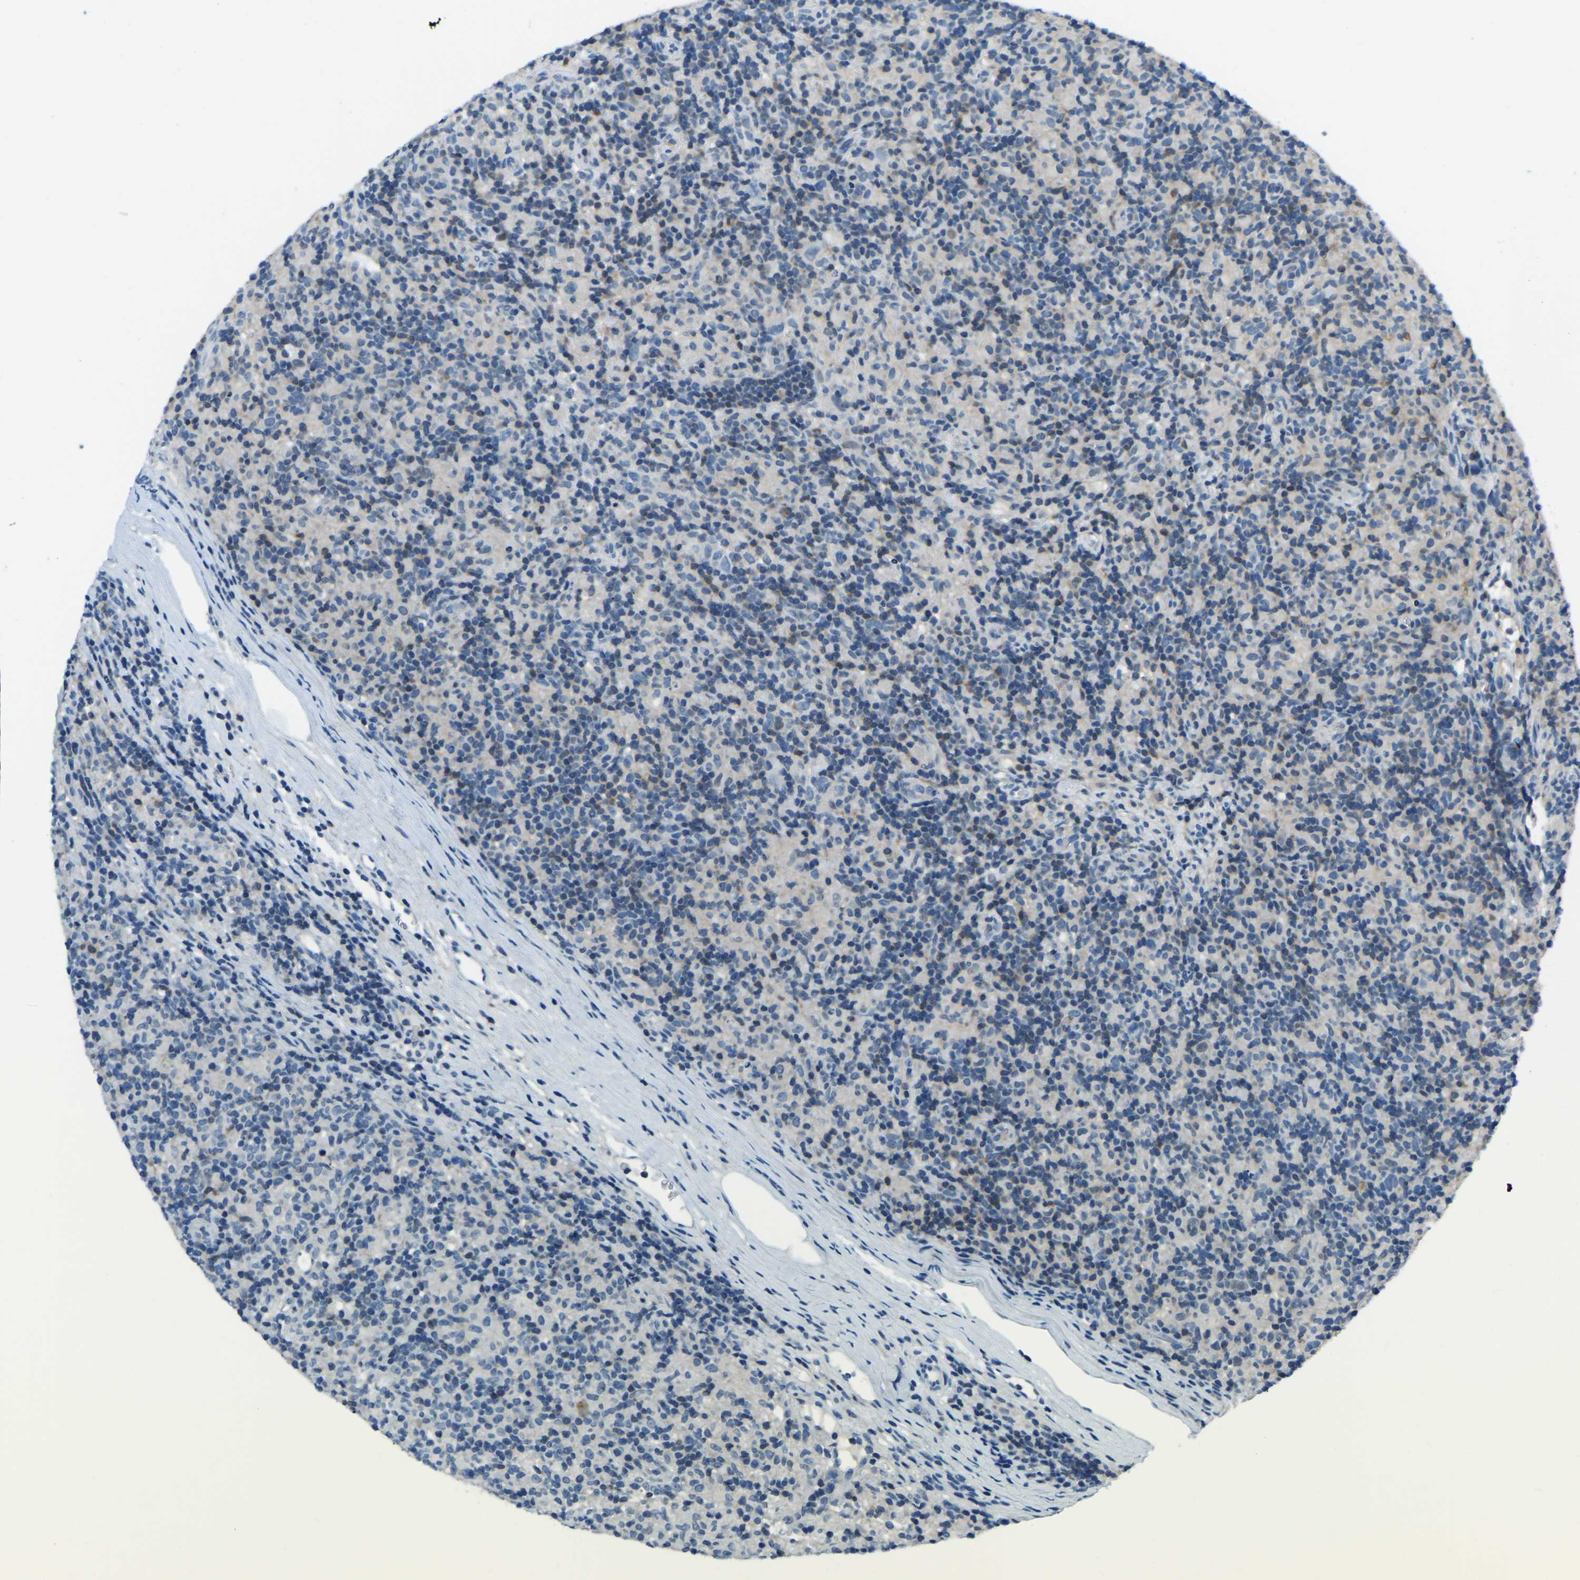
{"staining": {"intensity": "negative", "quantity": "none", "location": "none"}, "tissue": "lymphoma", "cell_type": "Tumor cells", "image_type": "cancer", "snomed": [{"axis": "morphology", "description": "Hodgkin's disease, NOS"}, {"axis": "topography", "description": "Lymph node"}], "caption": "High magnification brightfield microscopy of Hodgkin's disease stained with DAB (brown) and counterstained with hematoxylin (blue): tumor cells show no significant positivity.", "gene": "XIRP1", "patient": {"sex": "male", "age": 70}}